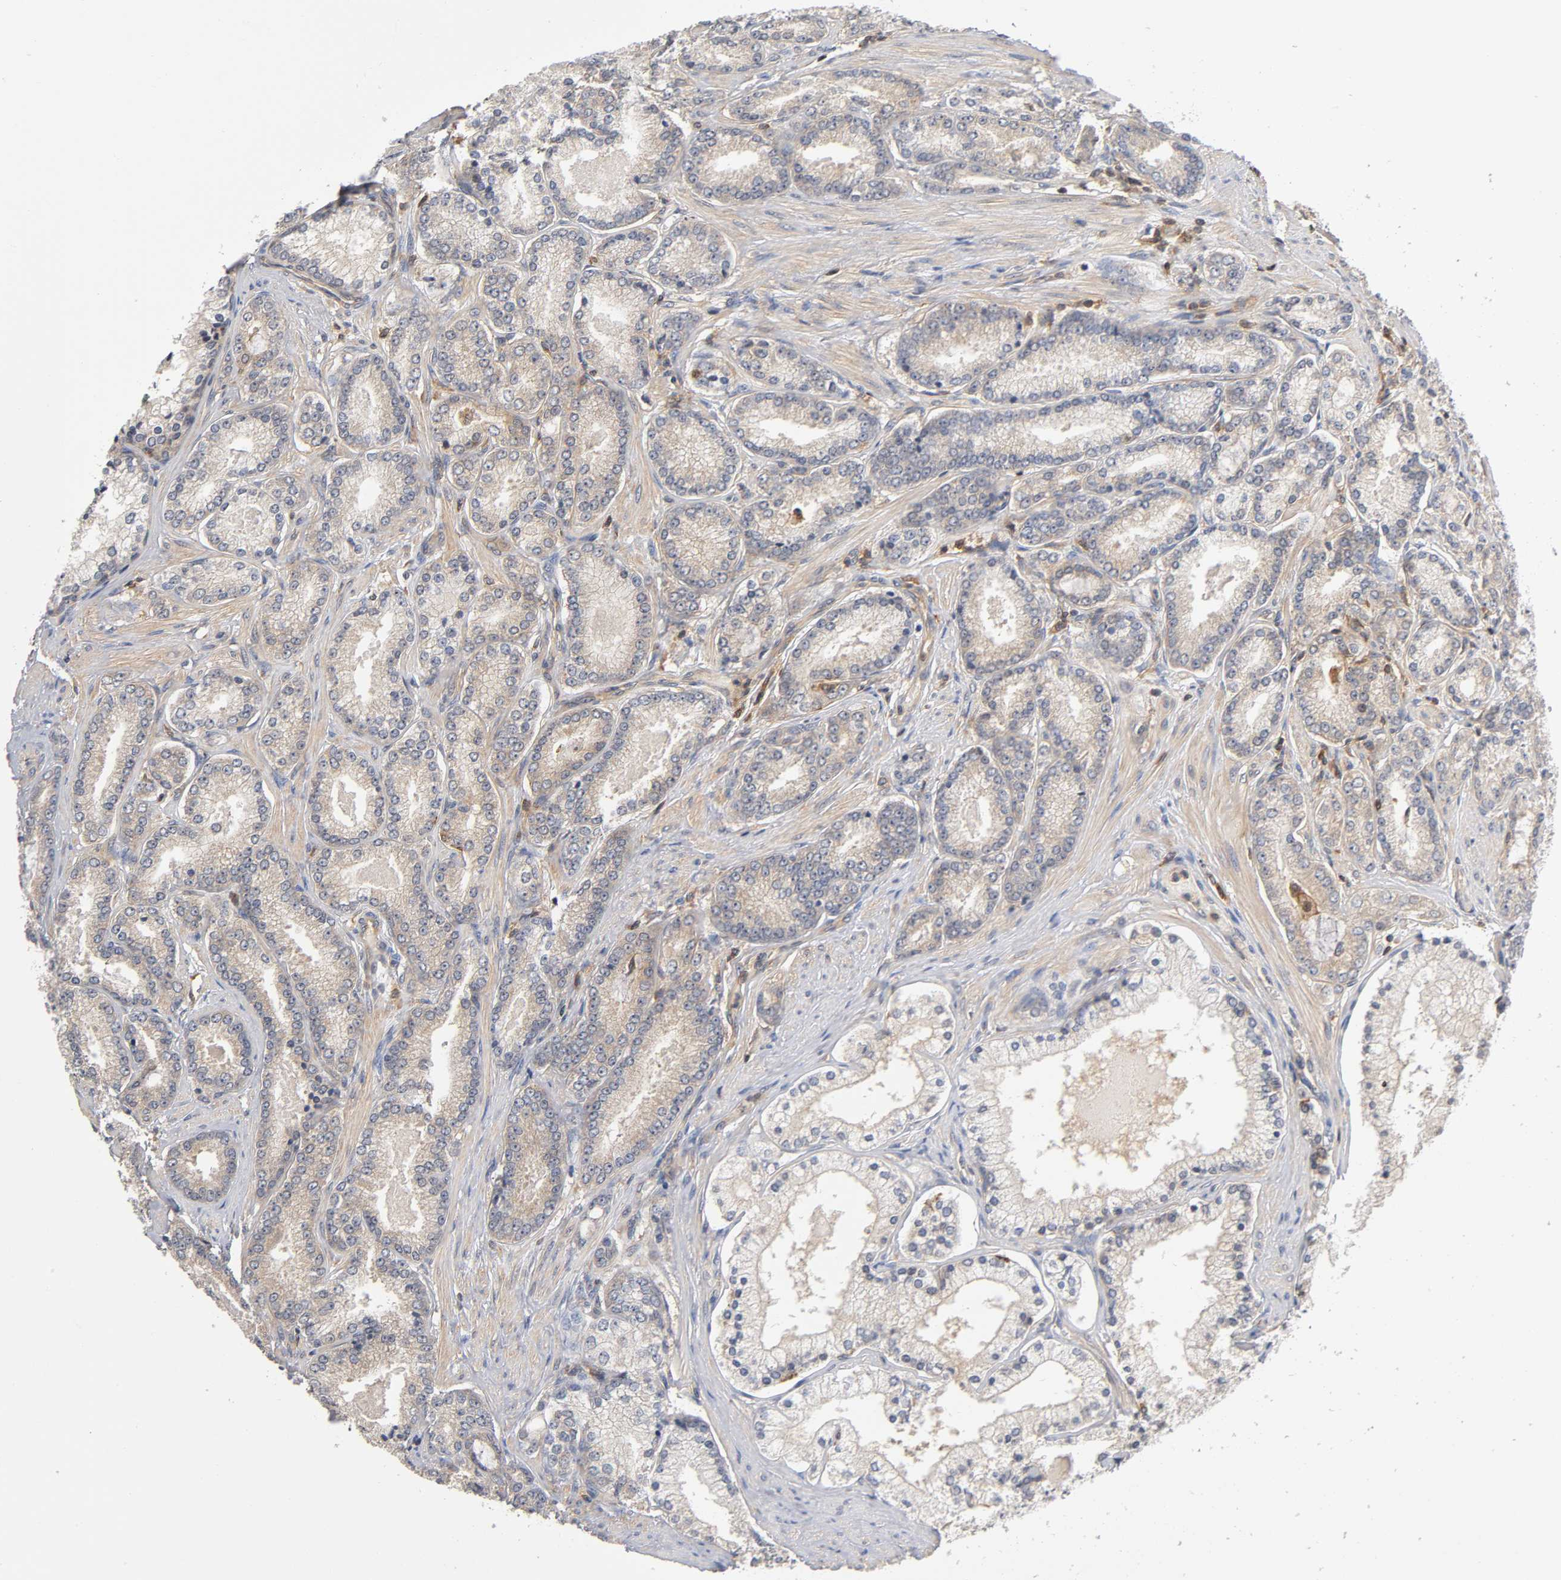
{"staining": {"intensity": "moderate", "quantity": ">75%", "location": "cytoplasmic/membranous"}, "tissue": "prostate cancer", "cell_type": "Tumor cells", "image_type": "cancer", "snomed": [{"axis": "morphology", "description": "Adenocarcinoma, Low grade"}, {"axis": "topography", "description": "Prostate"}], "caption": "IHC staining of prostate cancer (adenocarcinoma (low-grade)), which exhibits medium levels of moderate cytoplasmic/membranous expression in about >75% of tumor cells indicating moderate cytoplasmic/membranous protein staining. The staining was performed using DAB (3,3'-diaminobenzidine) (brown) for protein detection and nuclei were counterstained in hematoxylin (blue).", "gene": "ACTR2", "patient": {"sex": "male", "age": 71}}